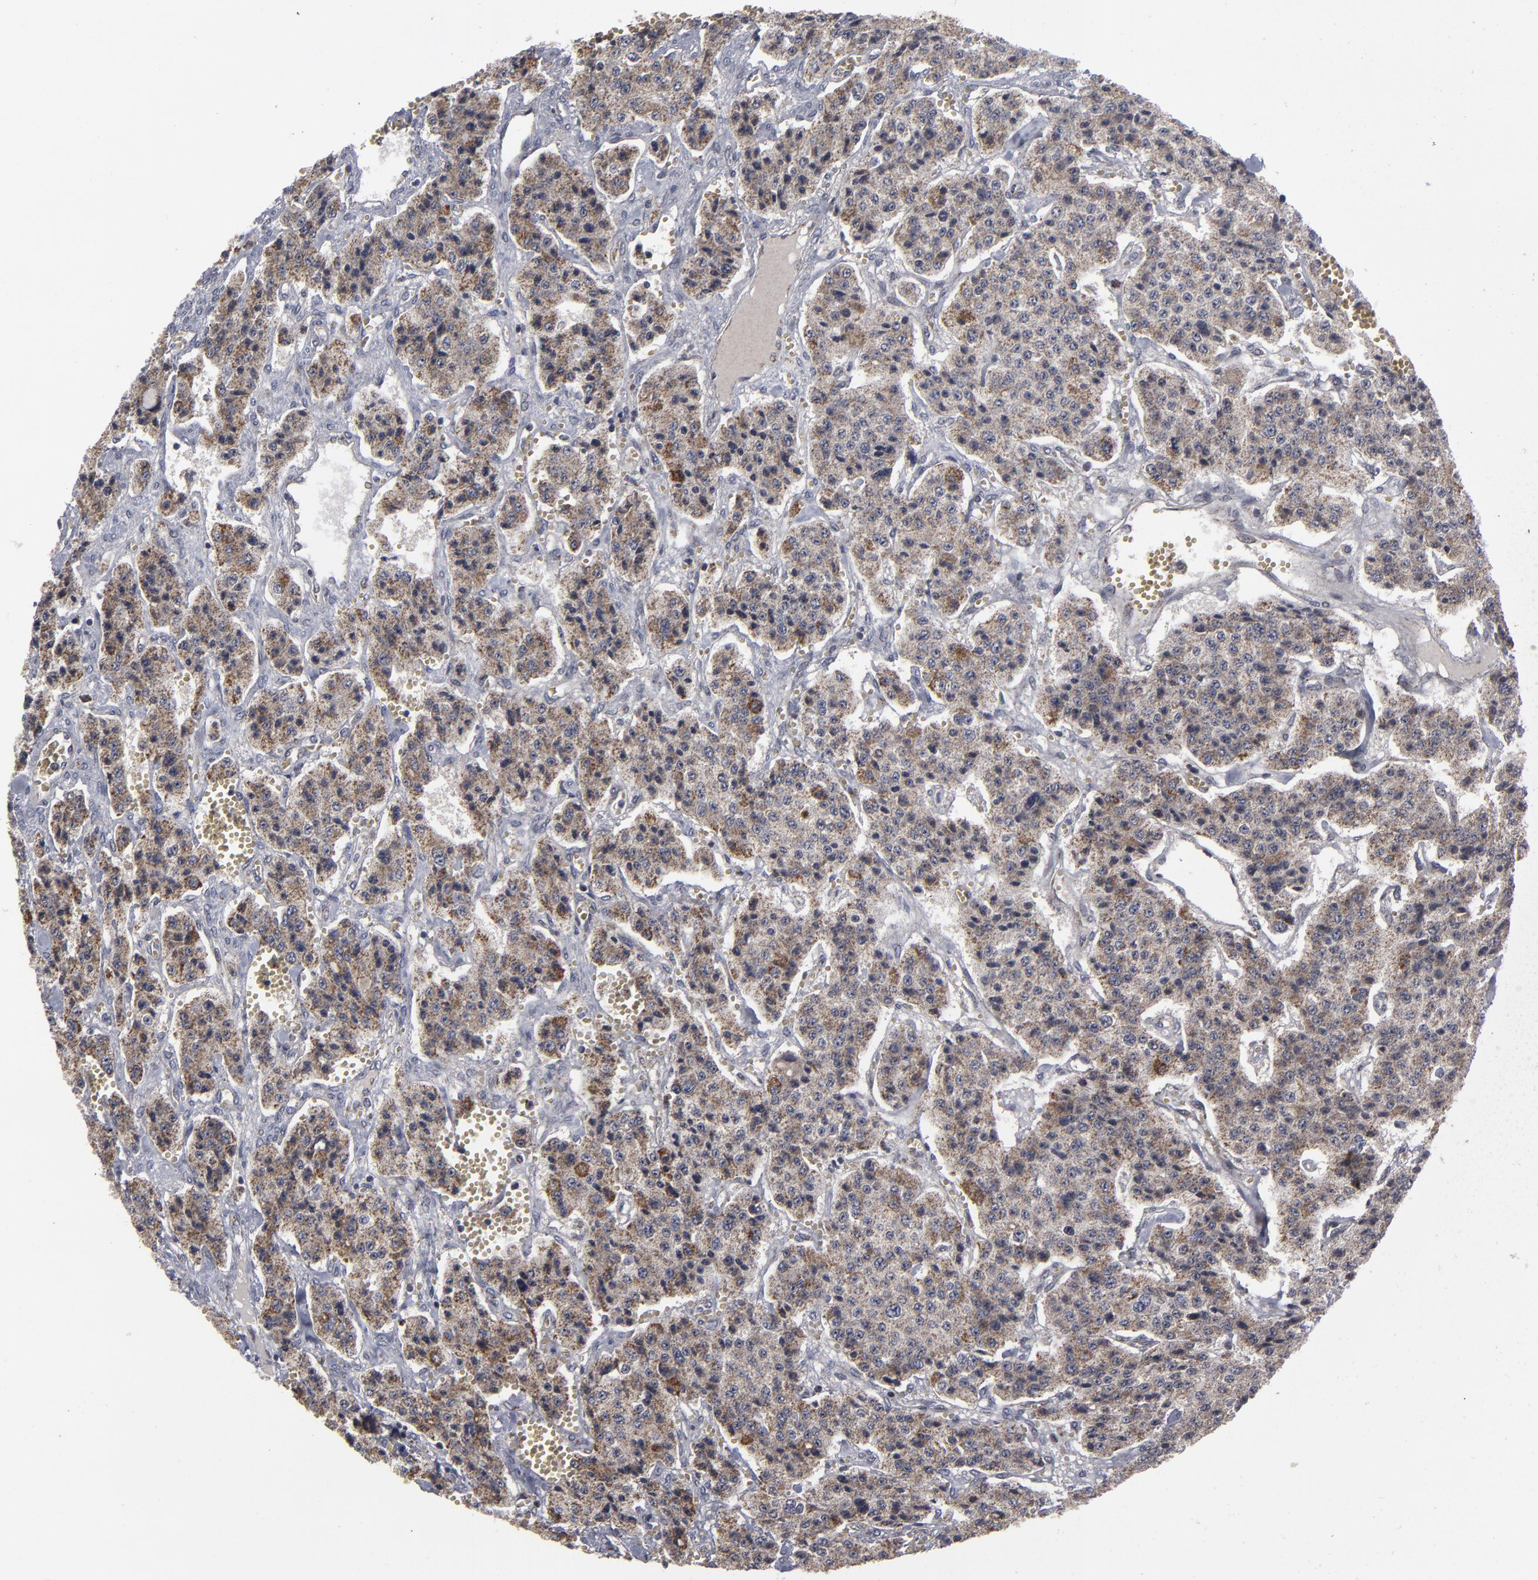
{"staining": {"intensity": "moderate", "quantity": ">75%", "location": "cytoplasmic/membranous"}, "tissue": "carcinoid", "cell_type": "Tumor cells", "image_type": "cancer", "snomed": [{"axis": "morphology", "description": "Carcinoid, malignant, NOS"}, {"axis": "topography", "description": "Small intestine"}], "caption": "Protein positivity by IHC reveals moderate cytoplasmic/membranous staining in approximately >75% of tumor cells in carcinoid.", "gene": "MYOM2", "patient": {"sex": "male", "age": 52}}